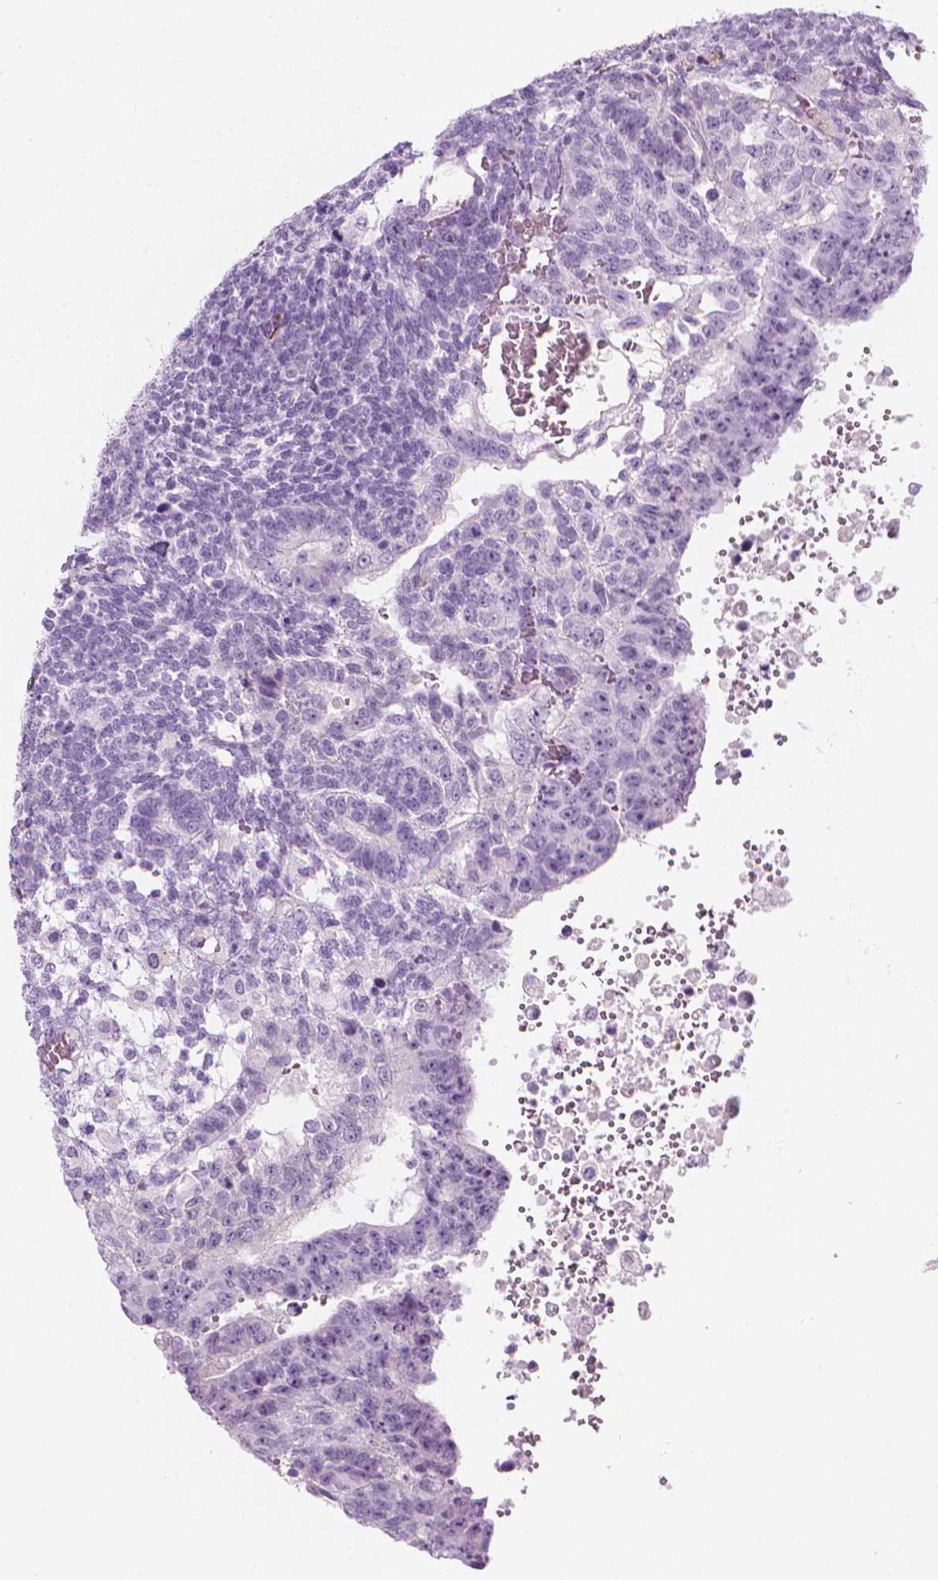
{"staining": {"intensity": "negative", "quantity": "none", "location": "none"}, "tissue": "testis cancer", "cell_type": "Tumor cells", "image_type": "cancer", "snomed": [{"axis": "morphology", "description": "Carcinoma, Embryonal, NOS"}, {"axis": "topography", "description": "Testis"}], "caption": "The histopathology image displays no staining of tumor cells in embryonal carcinoma (testis).", "gene": "SCG3", "patient": {"sex": "male", "age": 24}}